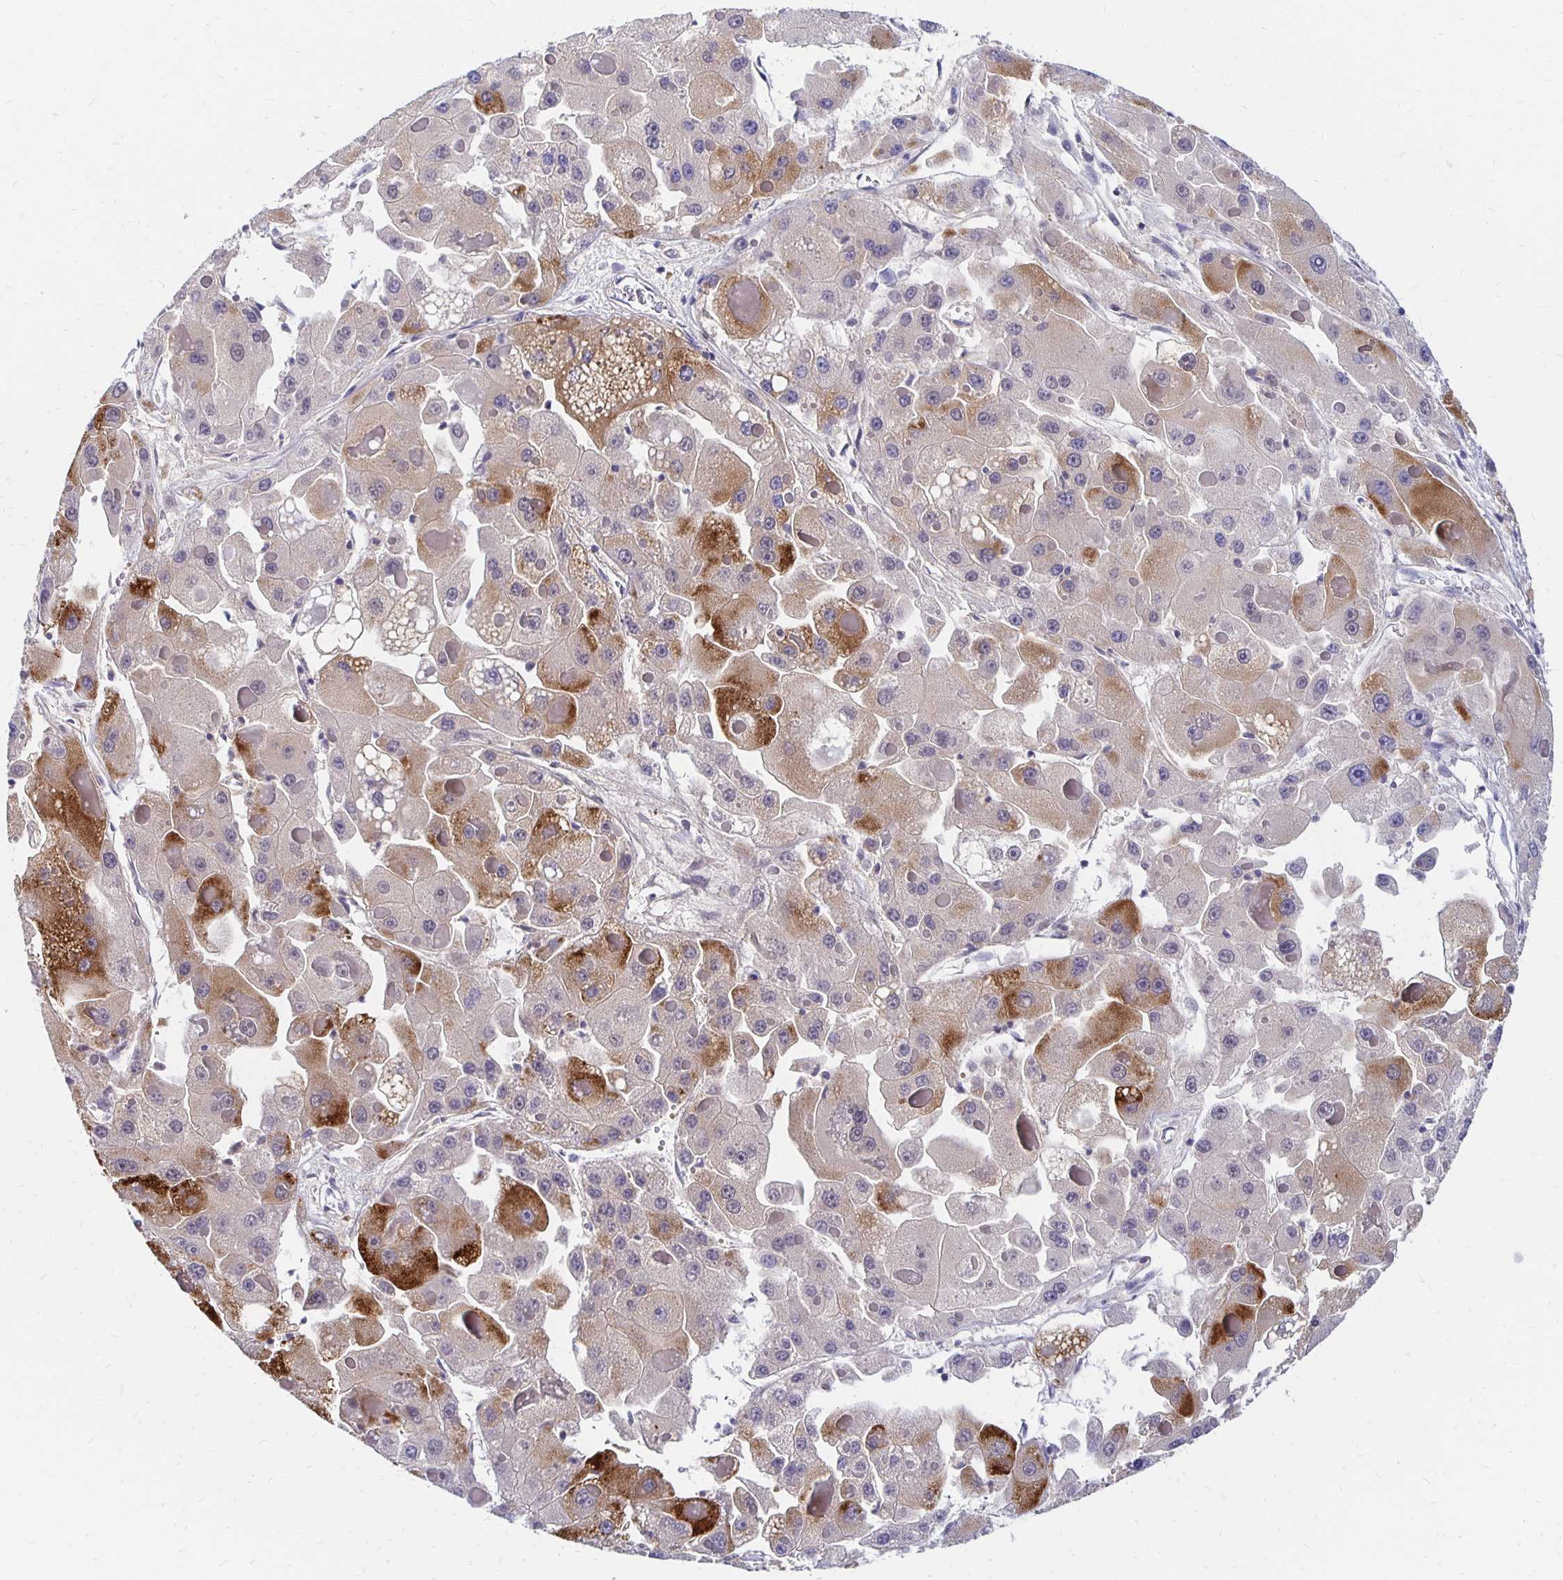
{"staining": {"intensity": "moderate", "quantity": "25%-75%", "location": "cytoplasmic/membranous"}, "tissue": "liver cancer", "cell_type": "Tumor cells", "image_type": "cancer", "snomed": [{"axis": "morphology", "description": "Carcinoma, Hepatocellular, NOS"}, {"axis": "topography", "description": "Liver"}], "caption": "Immunohistochemical staining of human liver cancer (hepatocellular carcinoma) displays moderate cytoplasmic/membranous protein staining in approximately 25%-75% of tumor cells. (DAB (3,3'-diaminobenzidine) IHC, brown staining for protein, blue staining for nuclei).", "gene": "SYT2", "patient": {"sex": "female", "age": 73}}